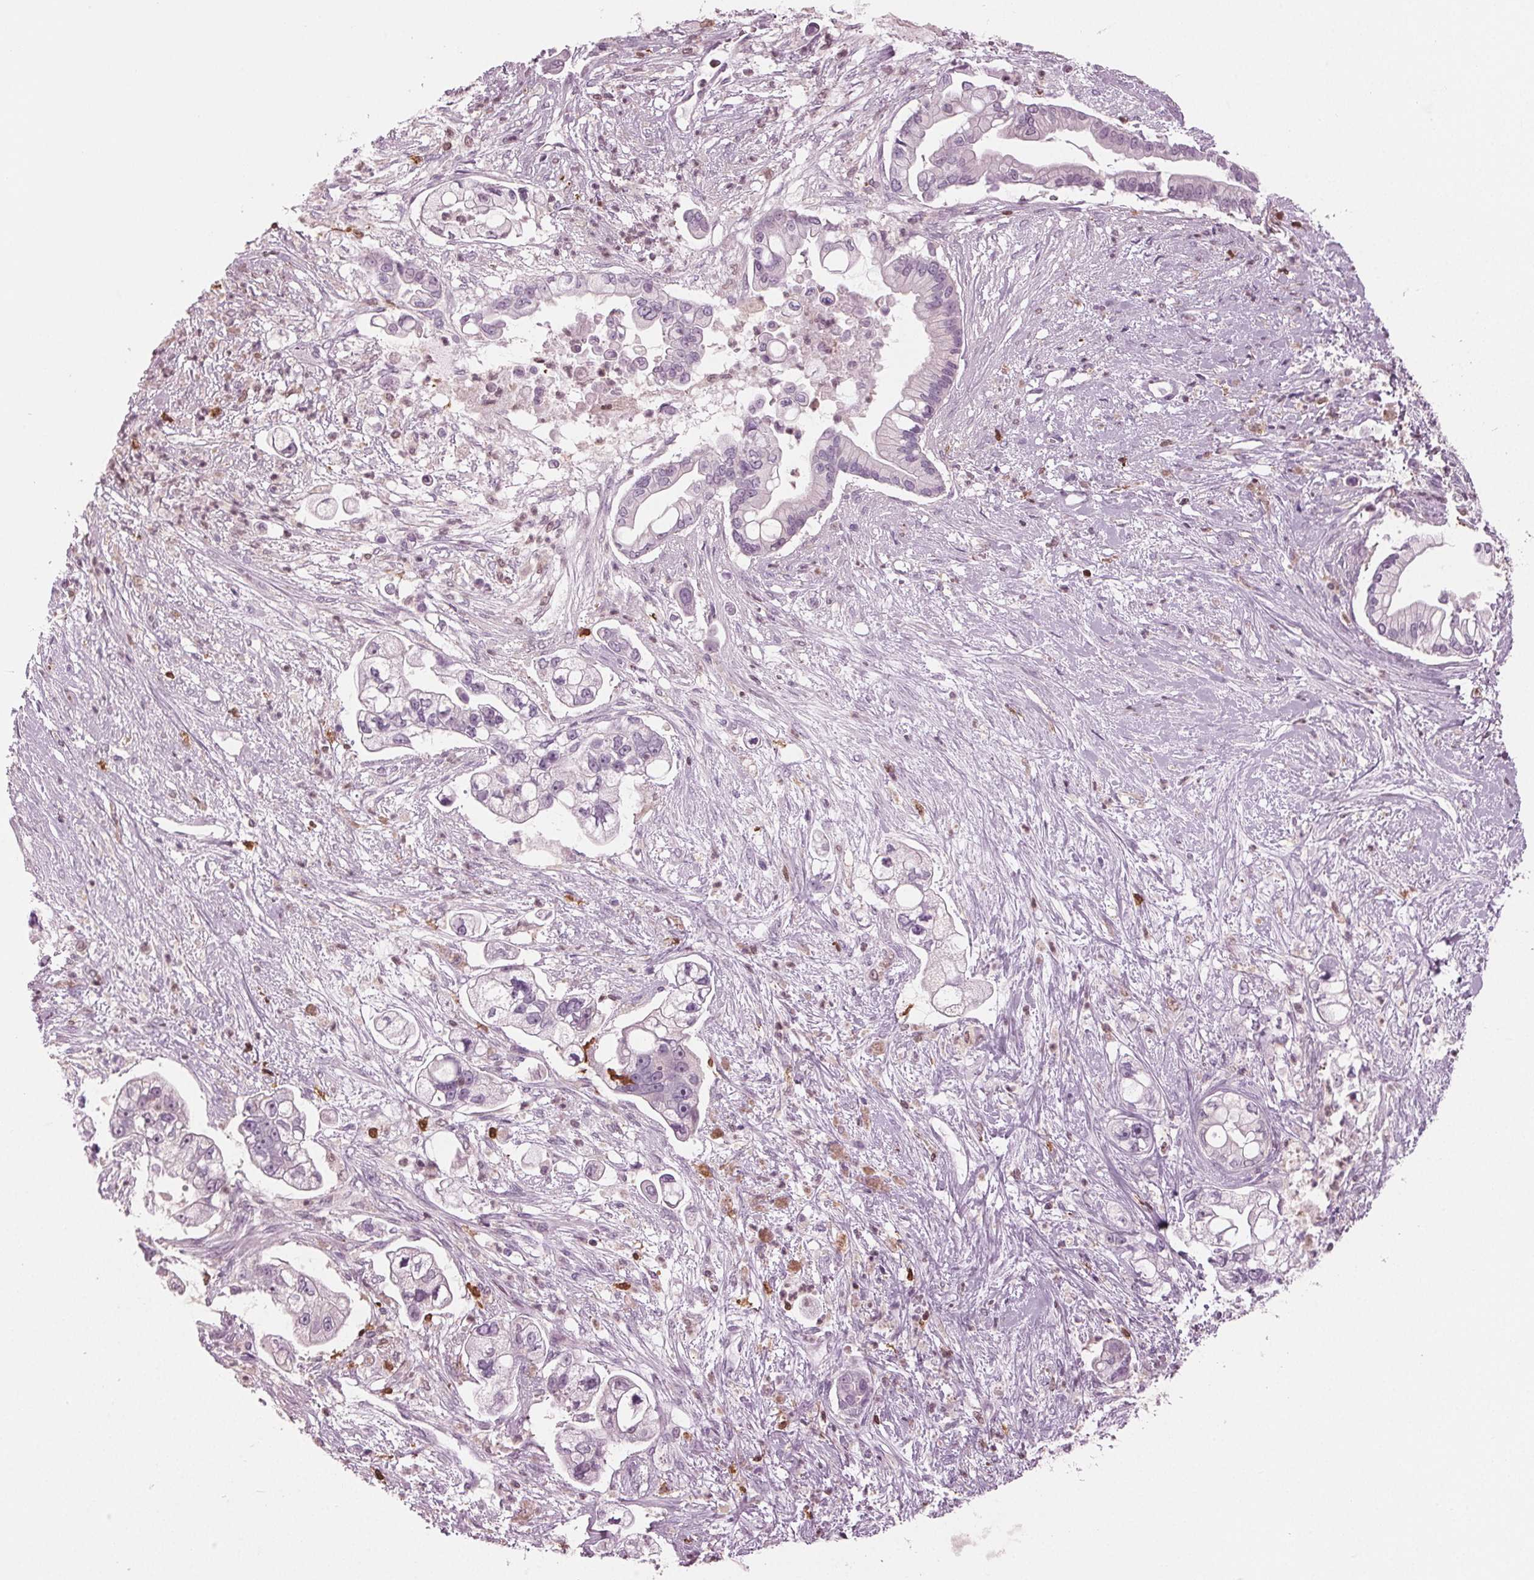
{"staining": {"intensity": "negative", "quantity": "none", "location": "none"}, "tissue": "pancreatic cancer", "cell_type": "Tumor cells", "image_type": "cancer", "snomed": [{"axis": "morphology", "description": "Adenocarcinoma, NOS"}, {"axis": "topography", "description": "Pancreas"}], "caption": "Tumor cells are negative for brown protein staining in pancreatic cancer (adenocarcinoma). (Immunohistochemistry, brightfield microscopy, high magnification).", "gene": "BTLA", "patient": {"sex": "female", "age": 69}}